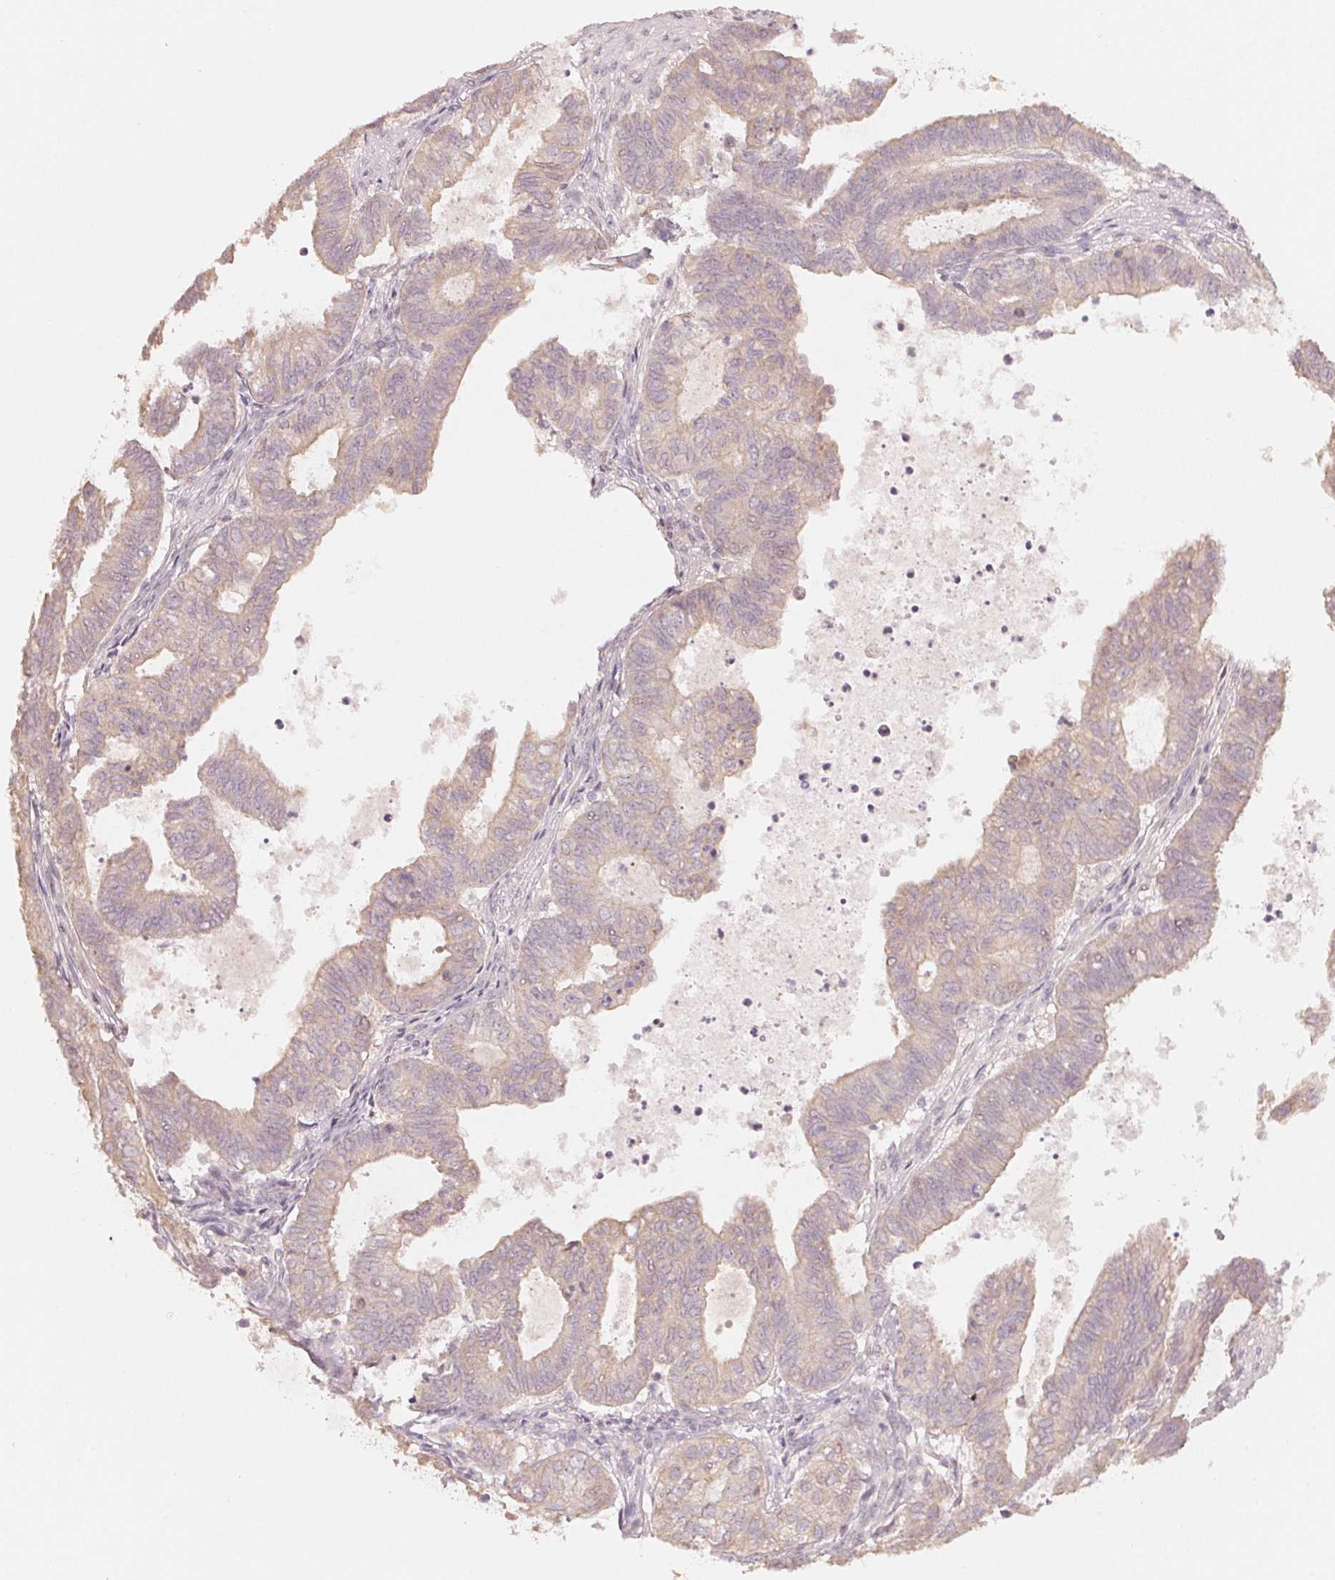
{"staining": {"intensity": "negative", "quantity": "none", "location": "none"}, "tissue": "ovarian cancer", "cell_type": "Tumor cells", "image_type": "cancer", "snomed": [{"axis": "morphology", "description": "Carcinoma, endometroid"}, {"axis": "topography", "description": "Ovary"}], "caption": "Image shows no significant protein expression in tumor cells of ovarian cancer (endometroid carcinoma).", "gene": "DENND2C", "patient": {"sex": "female", "age": 64}}